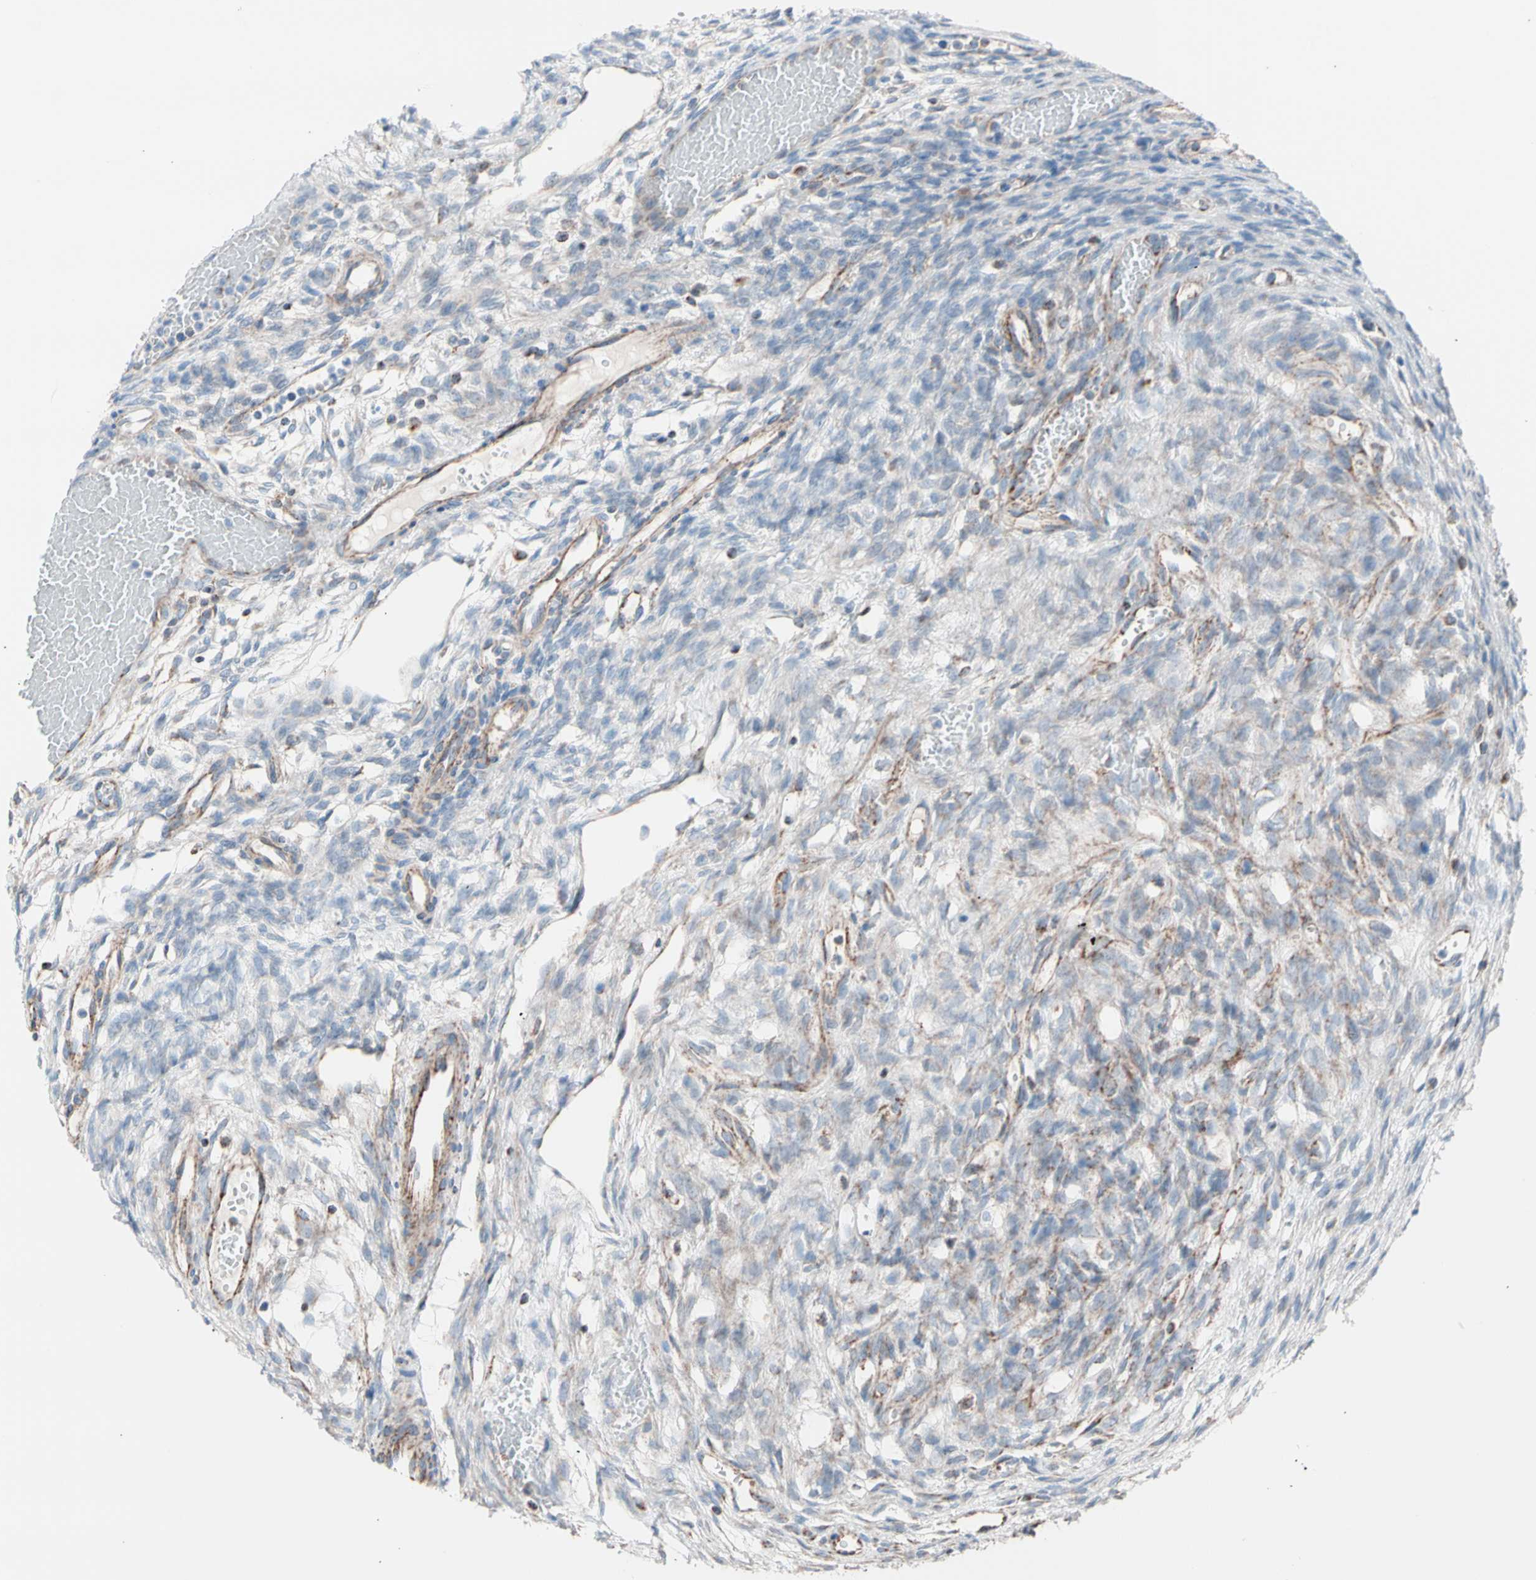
{"staining": {"intensity": "moderate", "quantity": "25%-75%", "location": "cytoplasmic/membranous"}, "tissue": "ovary", "cell_type": "Follicle cells", "image_type": "normal", "snomed": [{"axis": "morphology", "description": "Normal tissue, NOS"}, {"axis": "topography", "description": "Ovary"}], "caption": "A photomicrograph of ovary stained for a protein shows moderate cytoplasmic/membranous brown staining in follicle cells.", "gene": "HK1", "patient": {"sex": "female", "age": 33}}